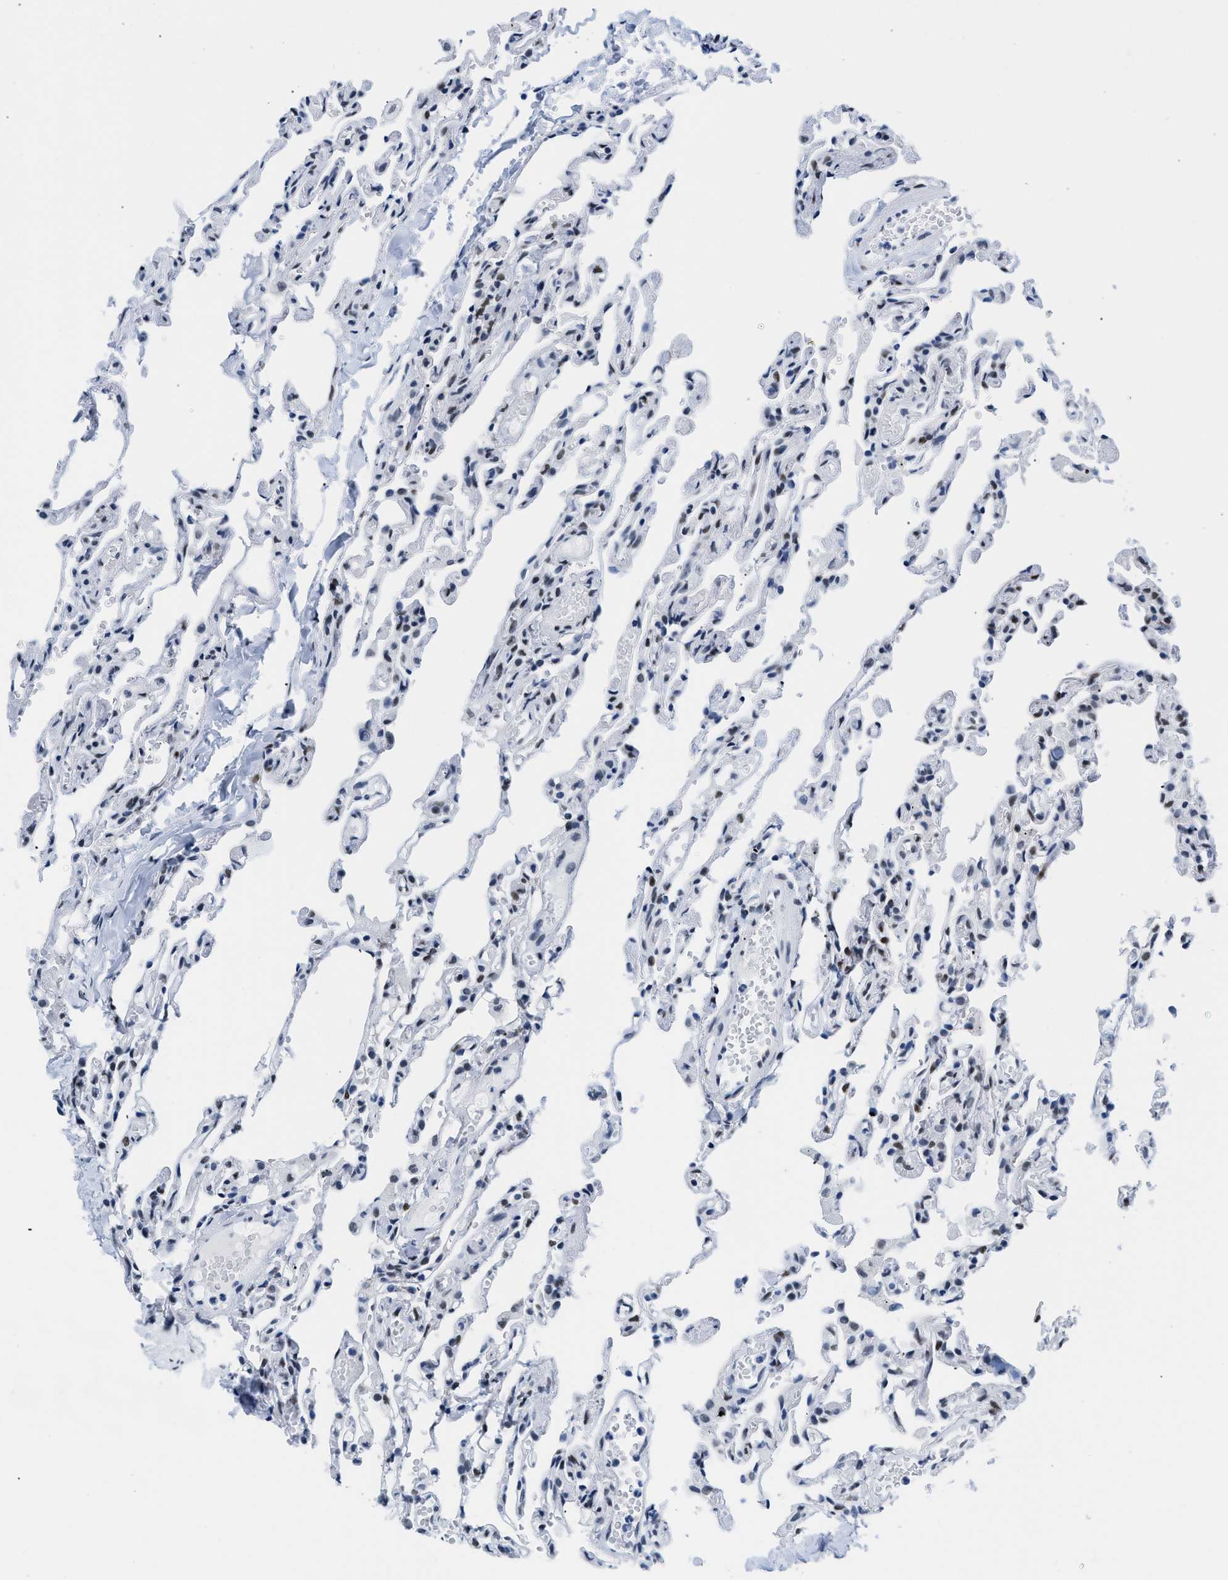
{"staining": {"intensity": "moderate", "quantity": "25%-75%", "location": "nuclear"}, "tissue": "lung", "cell_type": "Alveolar cells", "image_type": "normal", "snomed": [{"axis": "morphology", "description": "Normal tissue, NOS"}, {"axis": "topography", "description": "Lung"}], "caption": "IHC staining of unremarkable lung, which reveals medium levels of moderate nuclear expression in approximately 25%-75% of alveolar cells indicating moderate nuclear protein positivity. The staining was performed using DAB (3,3'-diaminobenzidine) (brown) for protein detection and nuclei were counterstained in hematoxylin (blue).", "gene": "CTBP1", "patient": {"sex": "male", "age": 21}}